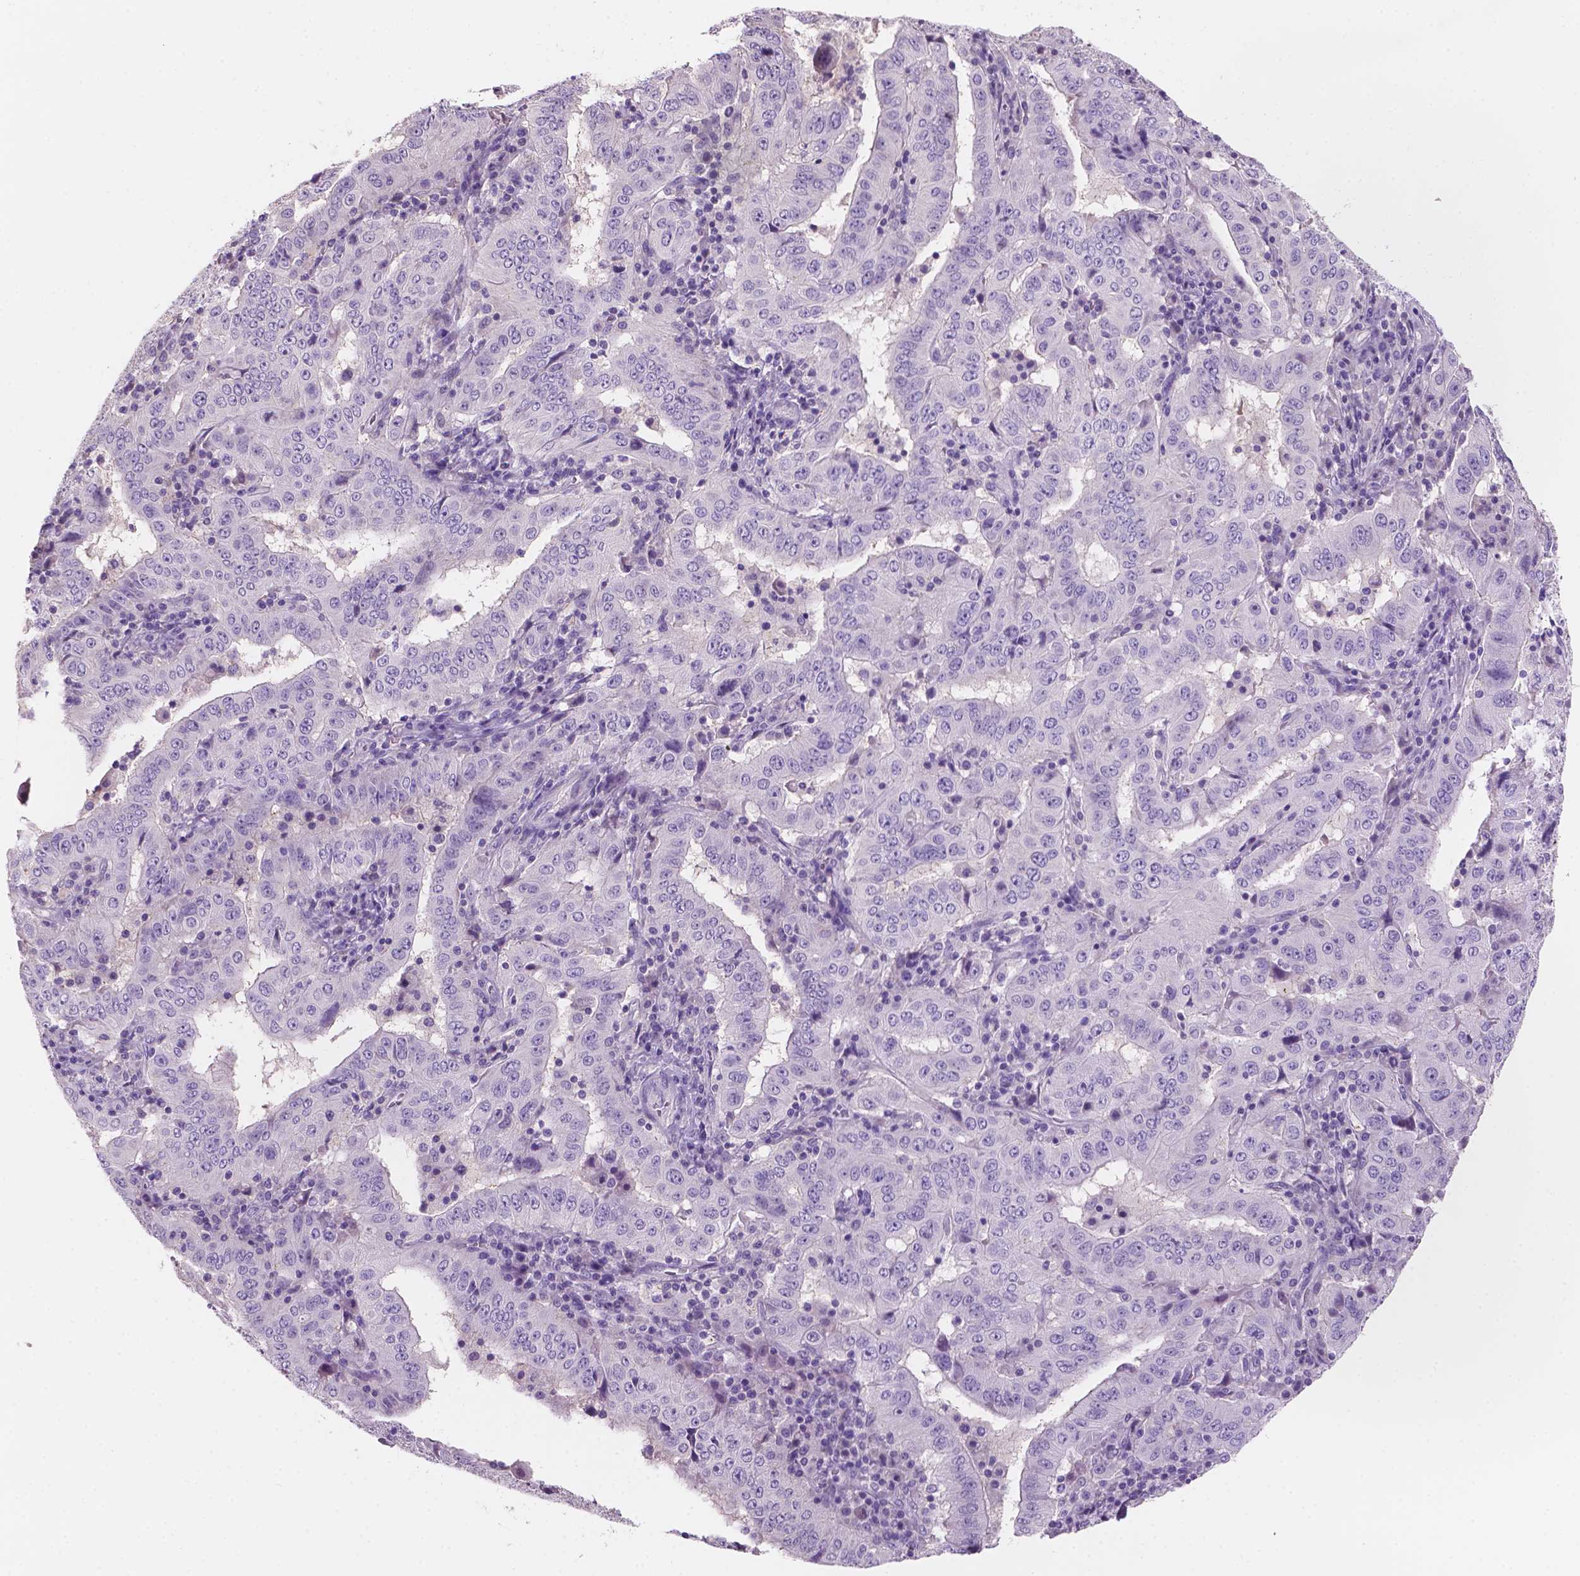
{"staining": {"intensity": "negative", "quantity": "none", "location": "none"}, "tissue": "pancreatic cancer", "cell_type": "Tumor cells", "image_type": "cancer", "snomed": [{"axis": "morphology", "description": "Adenocarcinoma, NOS"}, {"axis": "topography", "description": "Pancreas"}], "caption": "Immunohistochemical staining of adenocarcinoma (pancreatic) displays no significant expression in tumor cells.", "gene": "SBSN", "patient": {"sex": "male", "age": 63}}